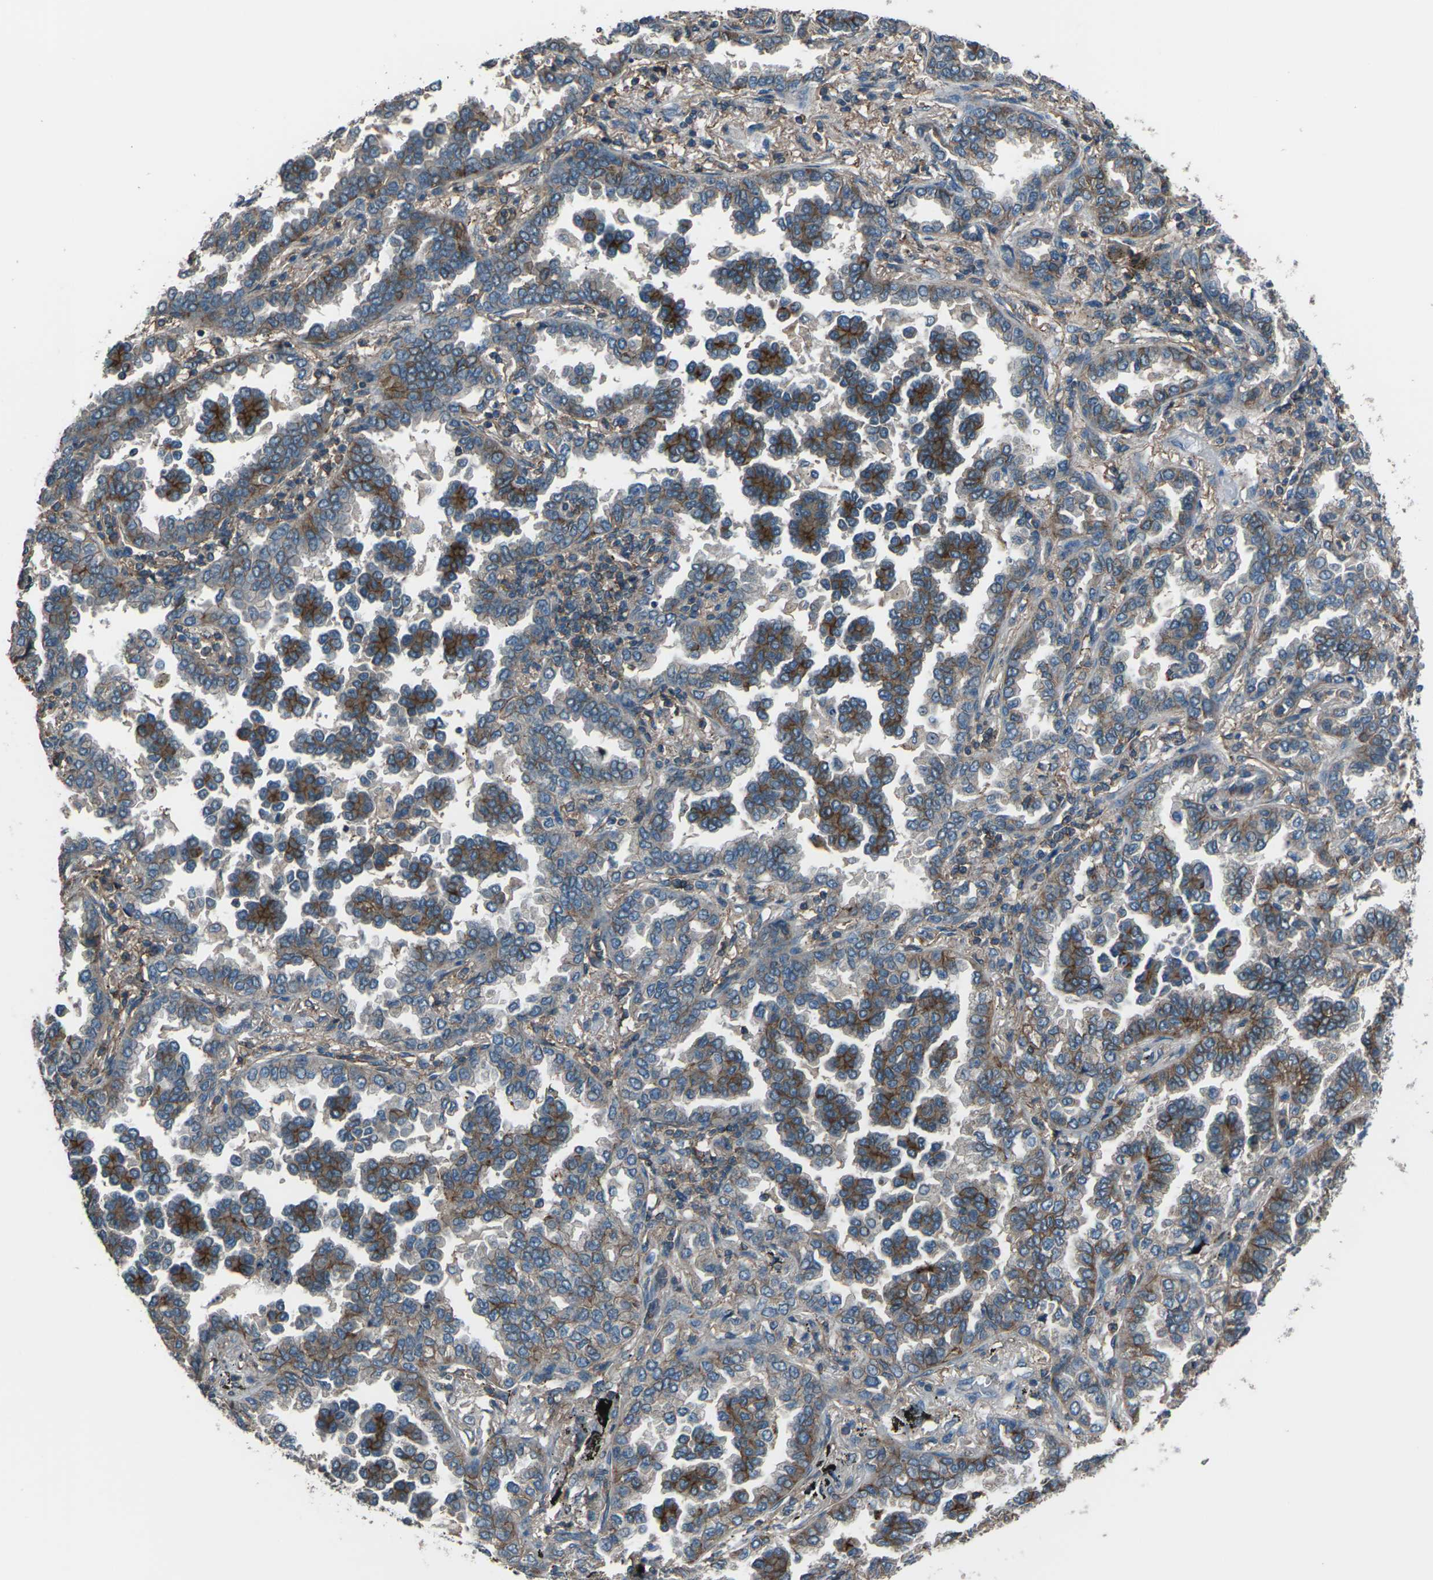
{"staining": {"intensity": "strong", "quantity": "25%-75%", "location": "cytoplasmic/membranous"}, "tissue": "lung cancer", "cell_type": "Tumor cells", "image_type": "cancer", "snomed": [{"axis": "morphology", "description": "Normal tissue, NOS"}, {"axis": "morphology", "description": "Adenocarcinoma, NOS"}, {"axis": "topography", "description": "Lung"}], "caption": "Immunohistochemical staining of human lung adenocarcinoma displays high levels of strong cytoplasmic/membranous staining in approximately 25%-75% of tumor cells. (DAB IHC, brown staining for protein, blue staining for nuclei).", "gene": "CMTM4", "patient": {"sex": "male", "age": 59}}